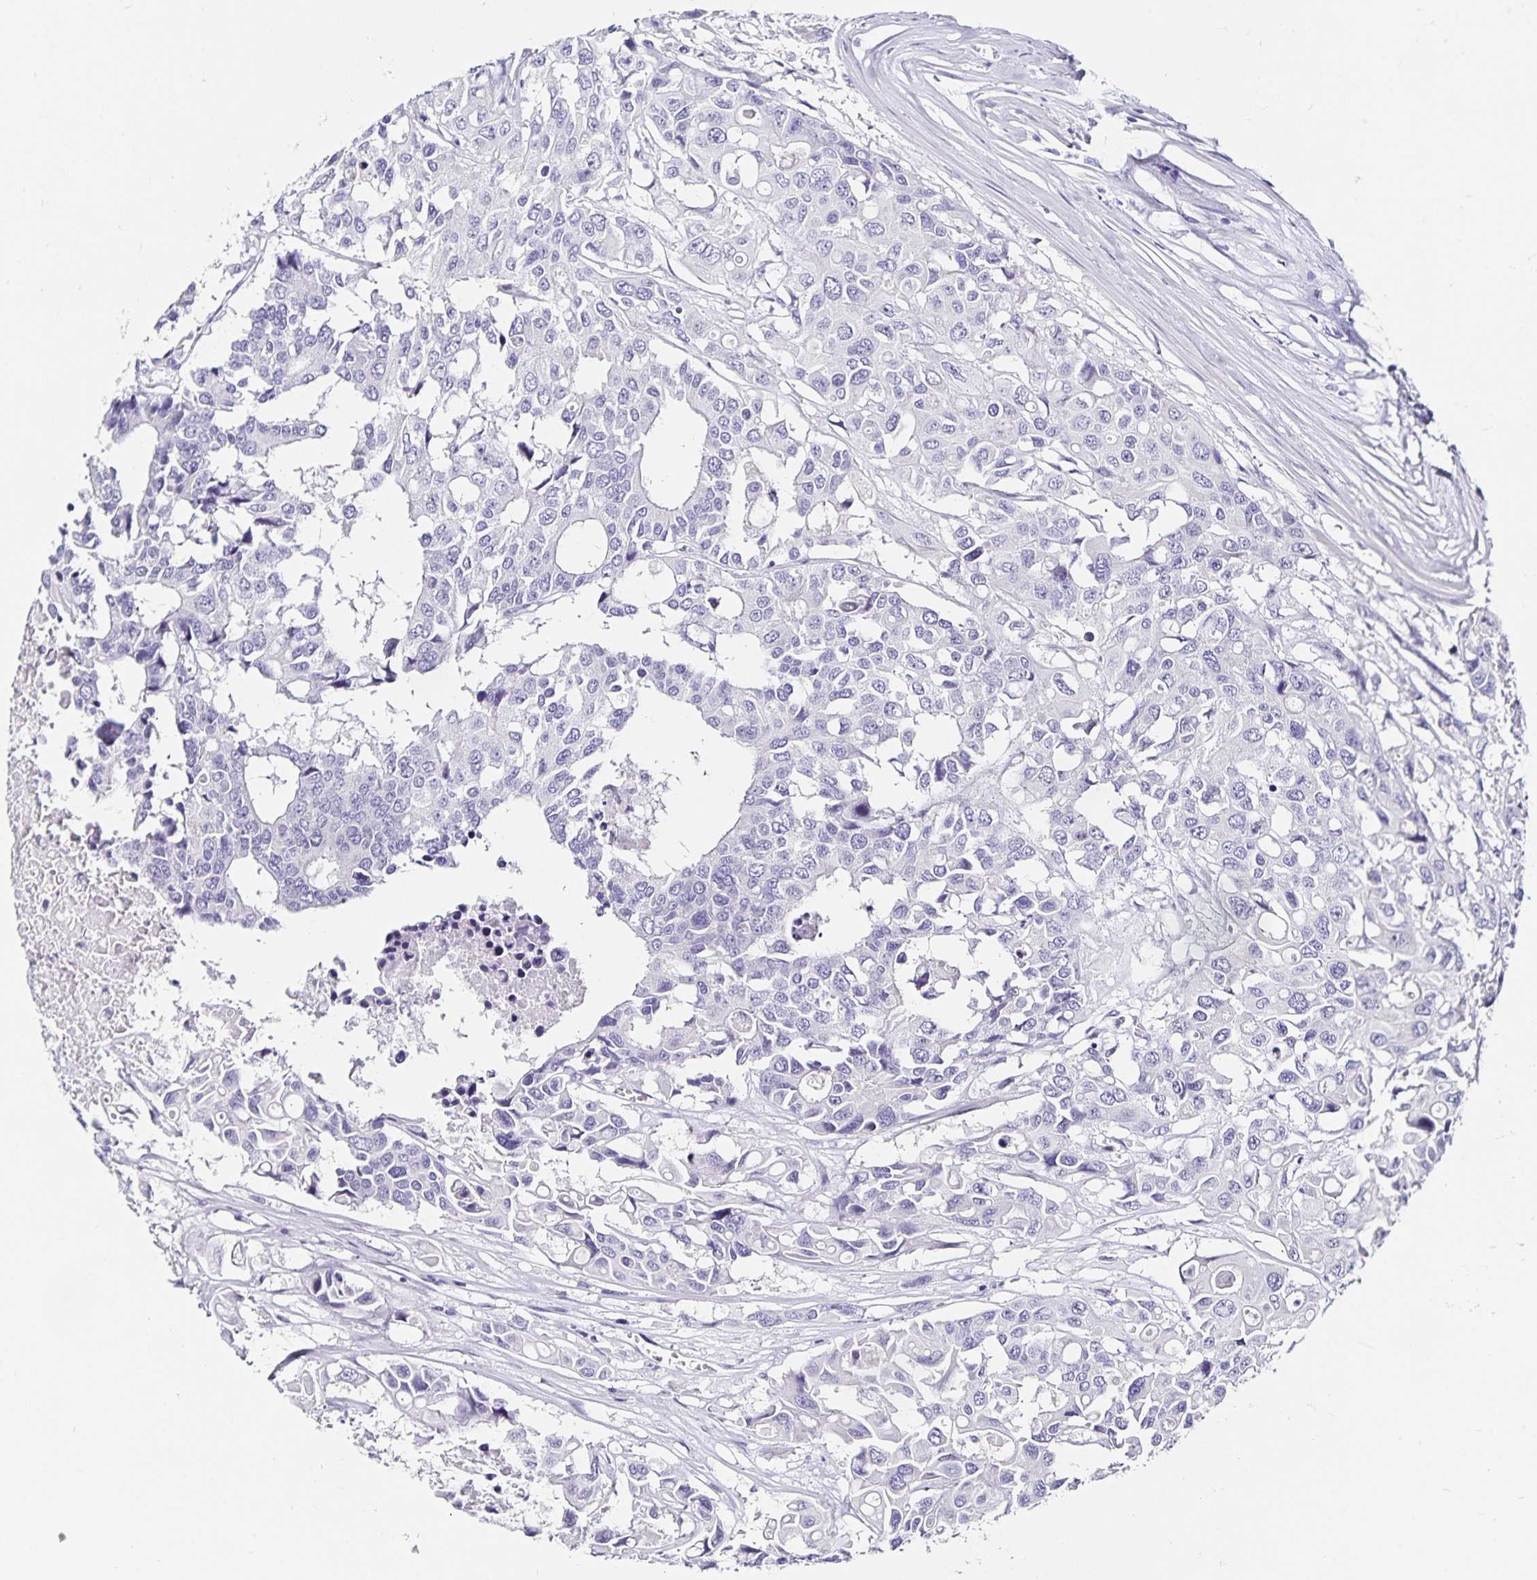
{"staining": {"intensity": "negative", "quantity": "none", "location": "none"}, "tissue": "colorectal cancer", "cell_type": "Tumor cells", "image_type": "cancer", "snomed": [{"axis": "morphology", "description": "Adenocarcinoma, NOS"}, {"axis": "topography", "description": "Colon"}], "caption": "High magnification brightfield microscopy of colorectal cancer stained with DAB (3,3'-diaminobenzidine) (brown) and counterstained with hematoxylin (blue): tumor cells show no significant staining.", "gene": "TSPAN7", "patient": {"sex": "male", "age": 77}}